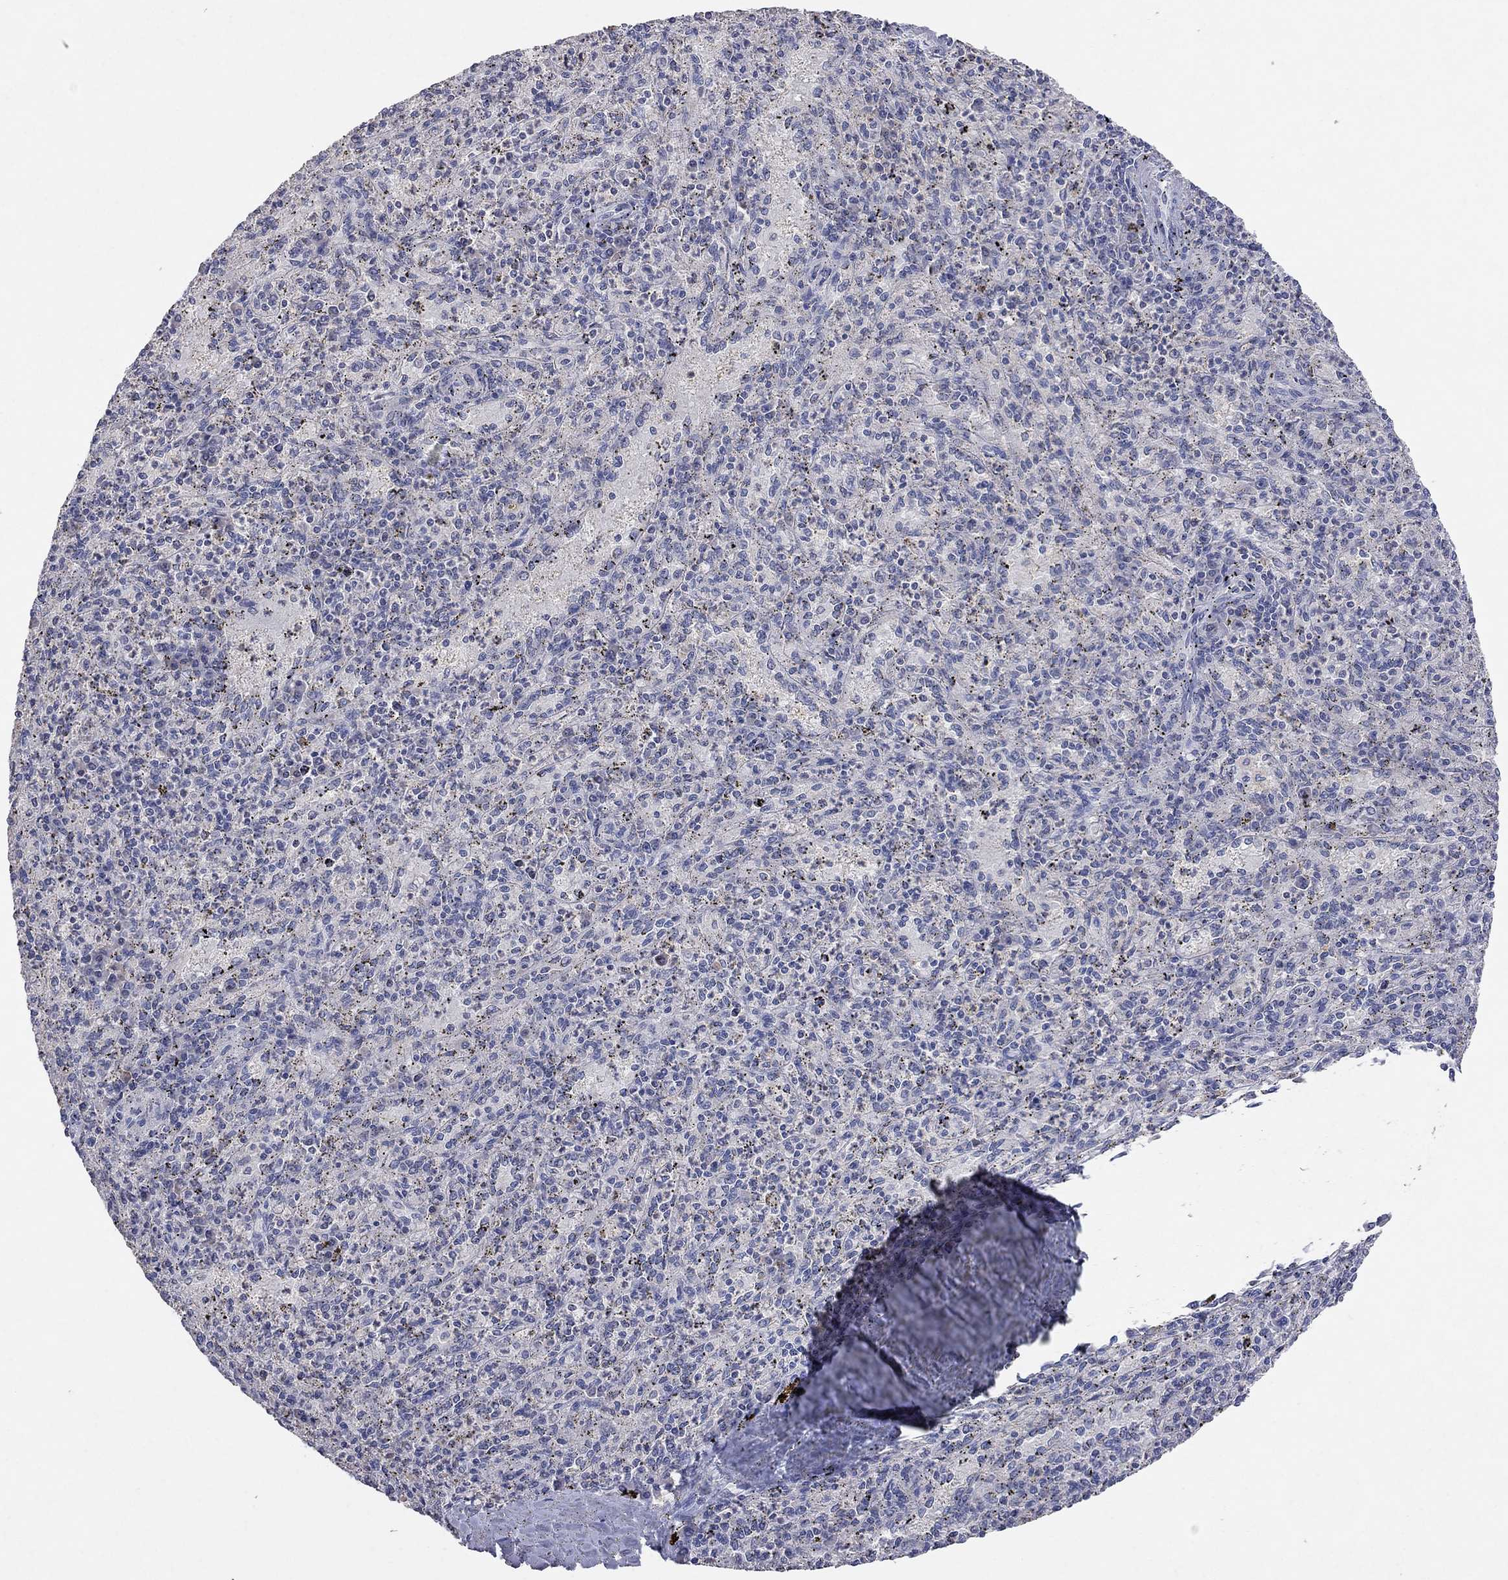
{"staining": {"intensity": "negative", "quantity": "none", "location": "none"}, "tissue": "spleen", "cell_type": "Cells in red pulp", "image_type": "normal", "snomed": [{"axis": "morphology", "description": "Normal tissue, NOS"}, {"axis": "topography", "description": "Spleen"}], "caption": "A micrograph of human spleen is negative for staining in cells in red pulp. (Brightfield microscopy of DAB (3,3'-diaminobenzidine) IHC at high magnification).", "gene": "MMP13", "patient": {"sex": "male", "age": 60}}